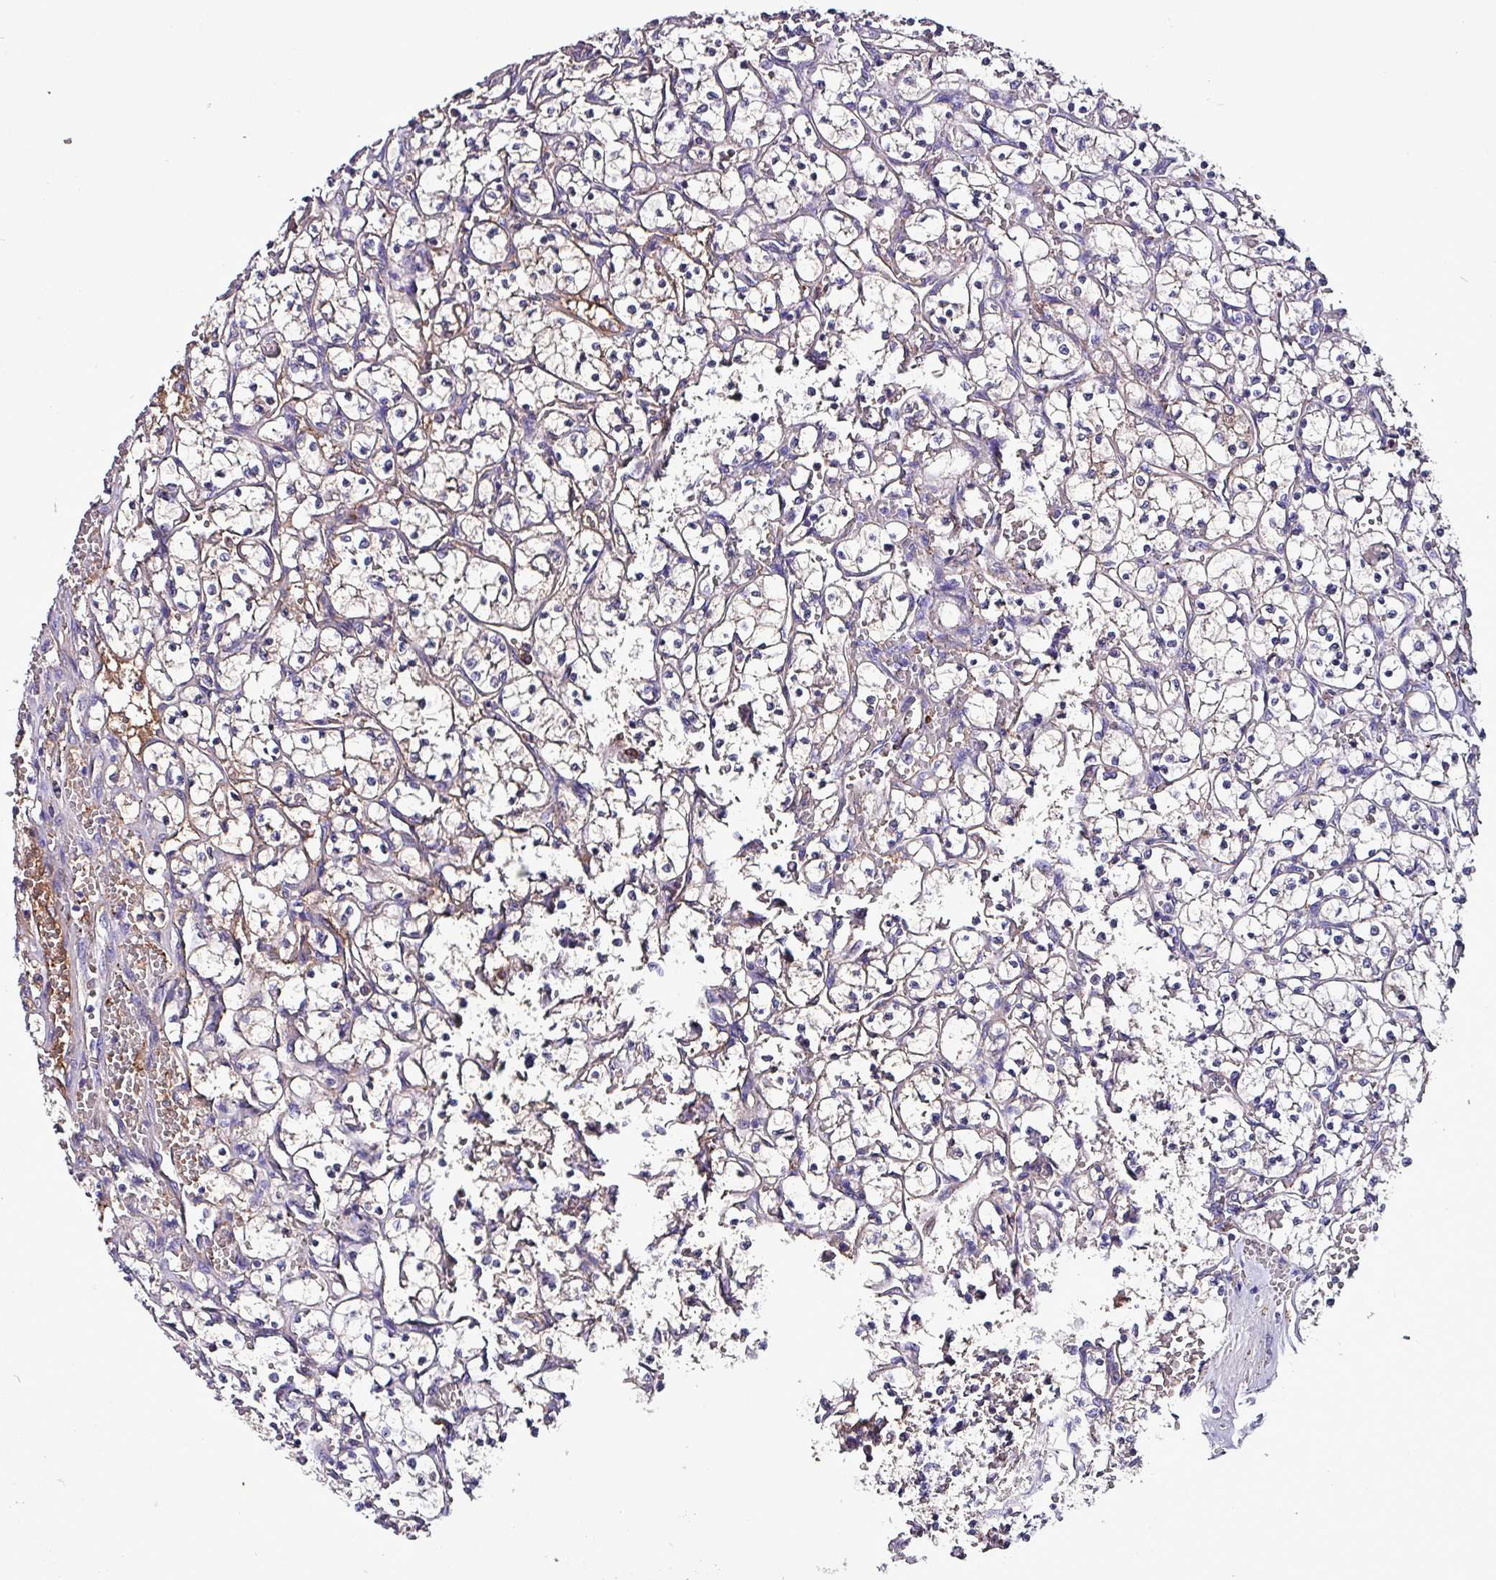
{"staining": {"intensity": "weak", "quantity": "<25%", "location": "cytoplasmic/membranous"}, "tissue": "renal cancer", "cell_type": "Tumor cells", "image_type": "cancer", "snomed": [{"axis": "morphology", "description": "Adenocarcinoma, NOS"}, {"axis": "topography", "description": "Kidney"}], "caption": "This is an immunohistochemistry (IHC) histopathology image of renal adenocarcinoma. There is no staining in tumor cells.", "gene": "HP", "patient": {"sex": "female", "age": 69}}